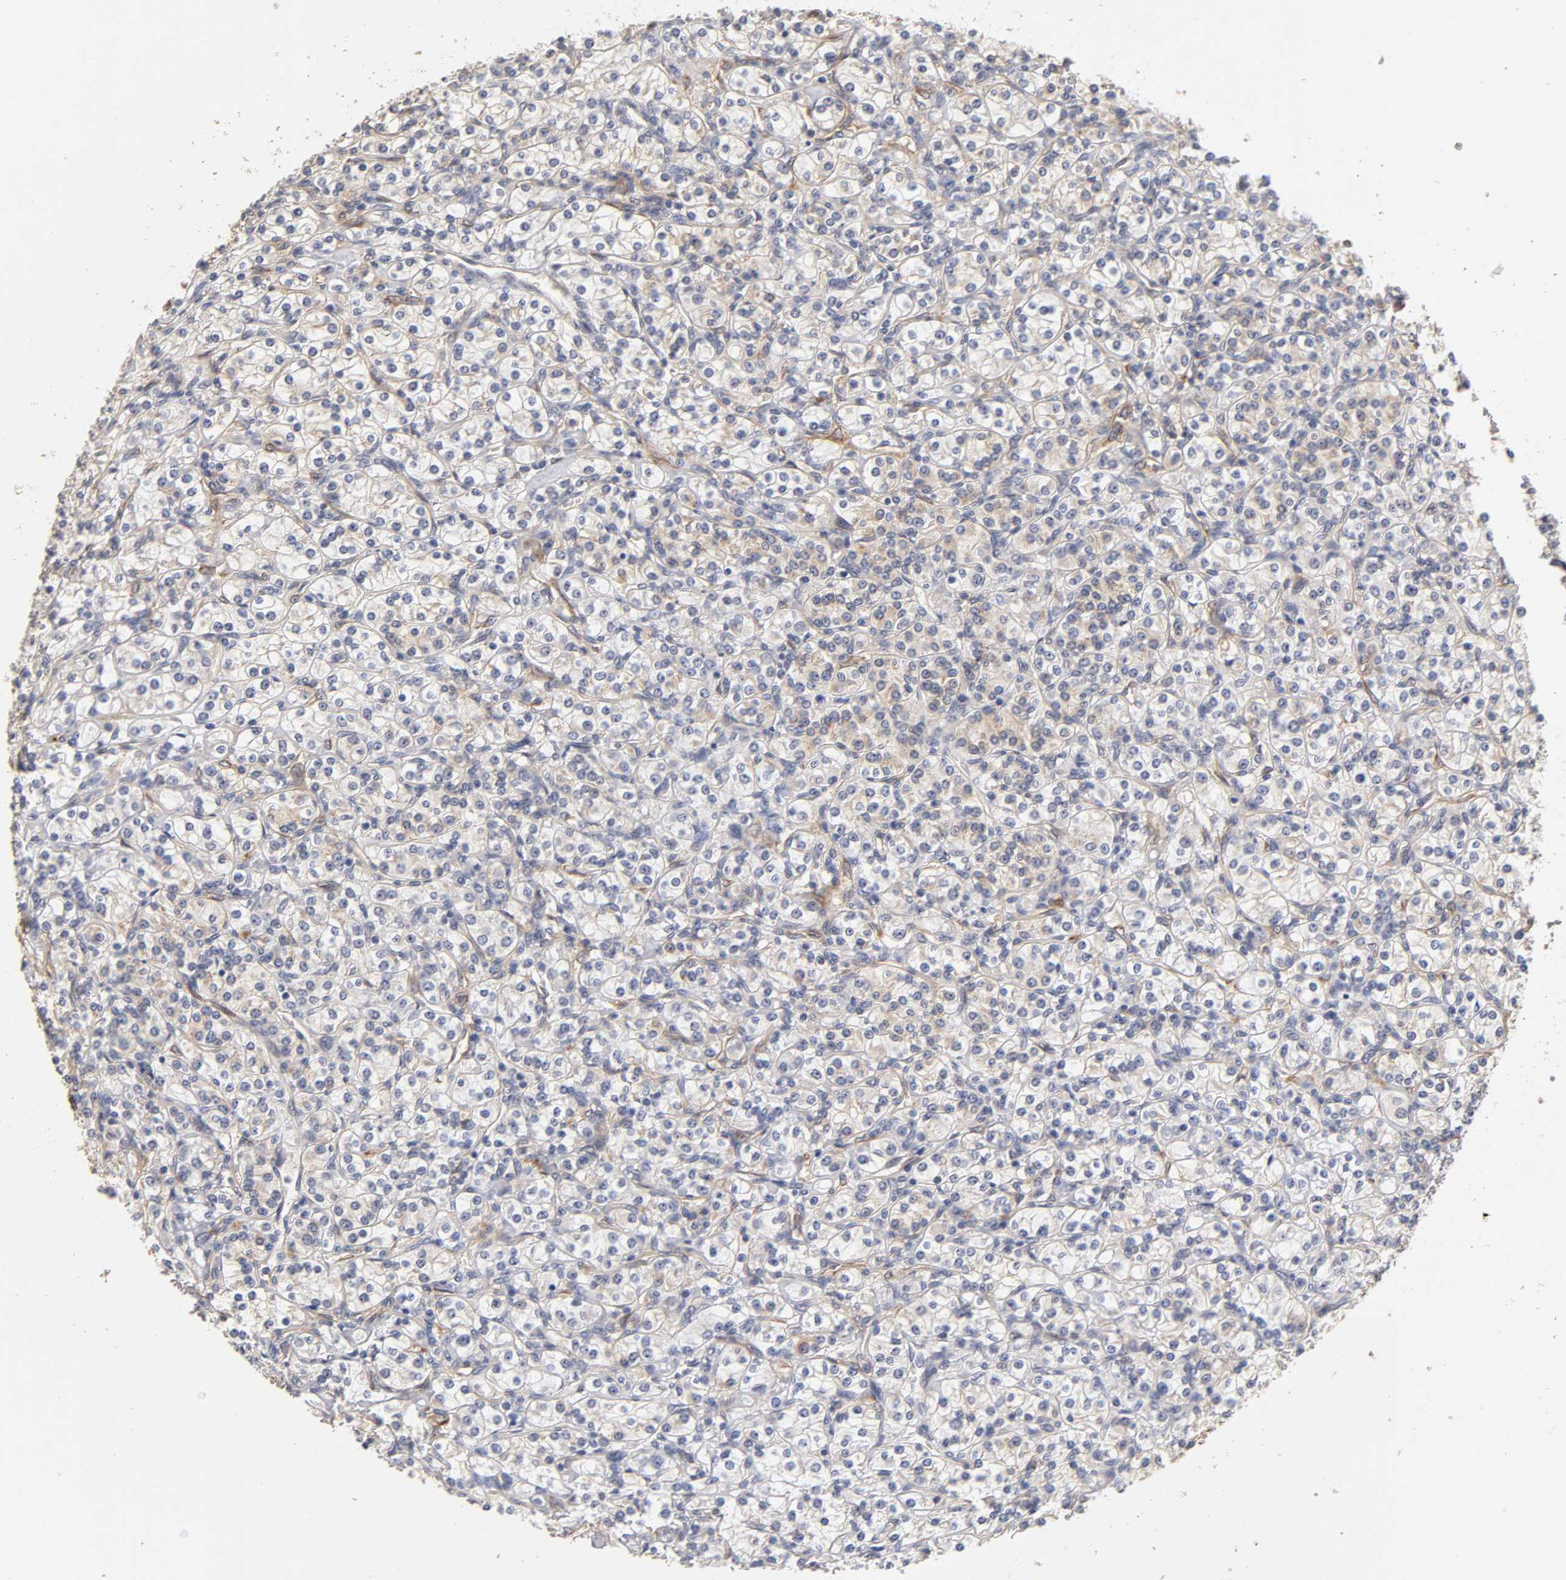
{"staining": {"intensity": "weak", "quantity": "<25%", "location": "cytoplasmic/membranous"}, "tissue": "renal cancer", "cell_type": "Tumor cells", "image_type": "cancer", "snomed": [{"axis": "morphology", "description": "Adenocarcinoma, NOS"}, {"axis": "topography", "description": "Kidney"}], "caption": "Immunohistochemistry (IHC) of renal cancer (adenocarcinoma) shows no staining in tumor cells.", "gene": "LAMB1", "patient": {"sex": "male", "age": 77}}